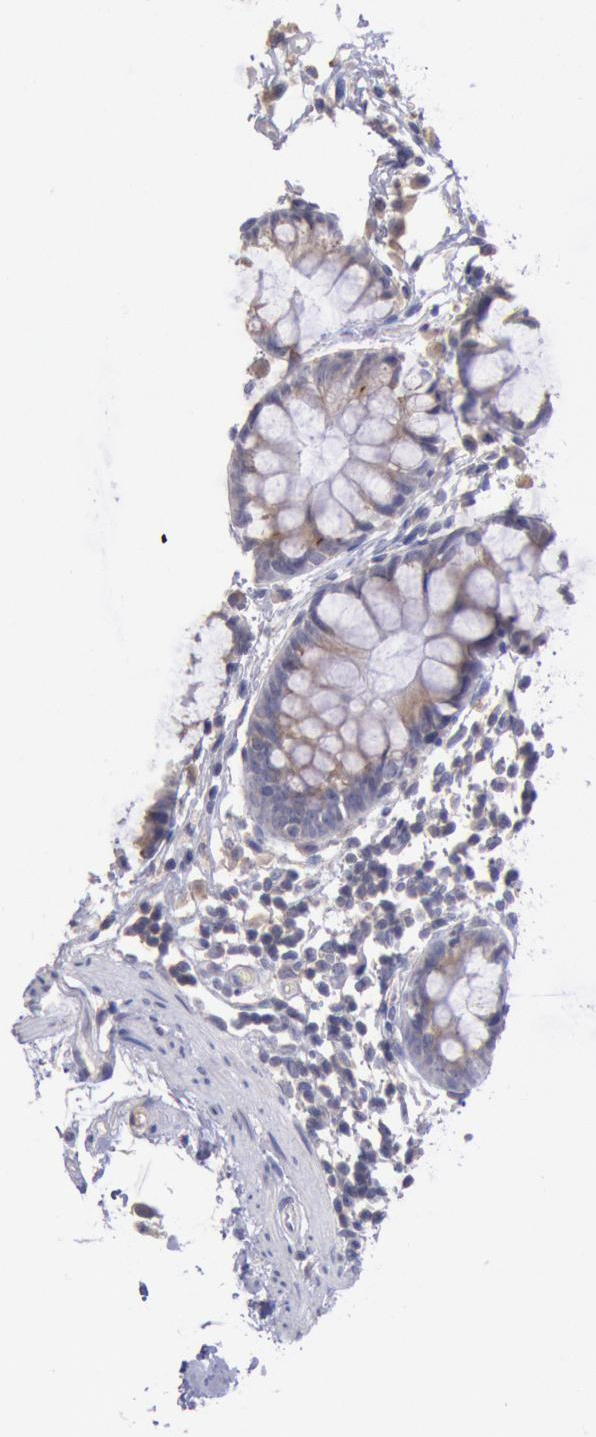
{"staining": {"intensity": "negative", "quantity": "none", "location": "none"}, "tissue": "colon", "cell_type": "Endothelial cells", "image_type": "normal", "snomed": [{"axis": "morphology", "description": "Normal tissue, NOS"}, {"axis": "topography", "description": "Smooth muscle"}, {"axis": "topography", "description": "Colon"}], "caption": "This is an IHC photomicrograph of normal human colon. There is no expression in endothelial cells.", "gene": "GAL3ST1", "patient": {"sex": "male", "age": 67}}